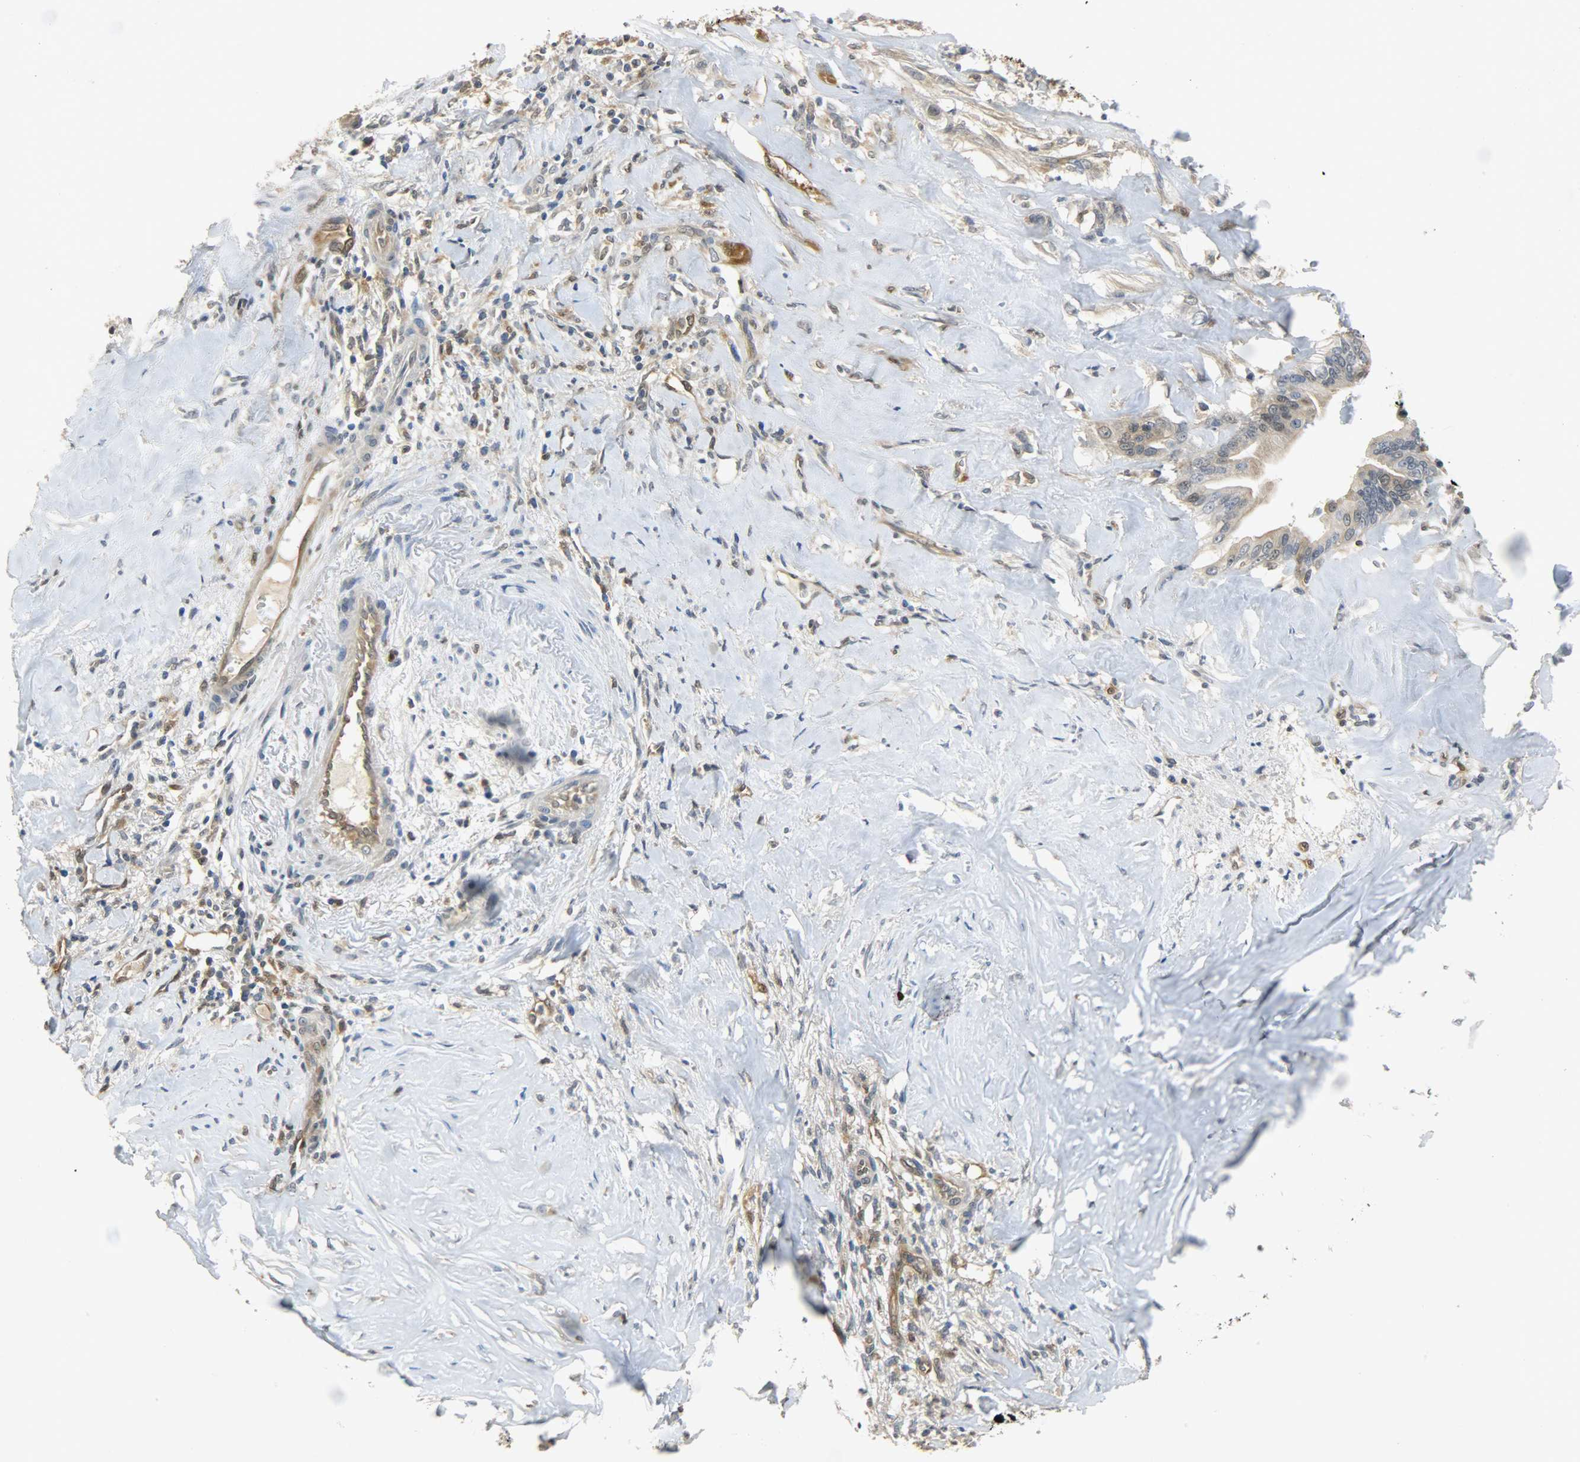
{"staining": {"intensity": "moderate", "quantity": ">75%", "location": "cytoplasmic/membranous,nuclear"}, "tissue": "liver cancer", "cell_type": "Tumor cells", "image_type": "cancer", "snomed": [{"axis": "morphology", "description": "Cholangiocarcinoma"}, {"axis": "topography", "description": "Liver"}], "caption": "Protein staining by immunohistochemistry displays moderate cytoplasmic/membranous and nuclear positivity in about >75% of tumor cells in liver cancer (cholangiocarcinoma). (Stains: DAB in brown, nuclei in blue, Microscopy: brightfield microscopy at high magnification).", "gene": "EIF4EBP1", "patient": {"sex": "female", "age": 67}}